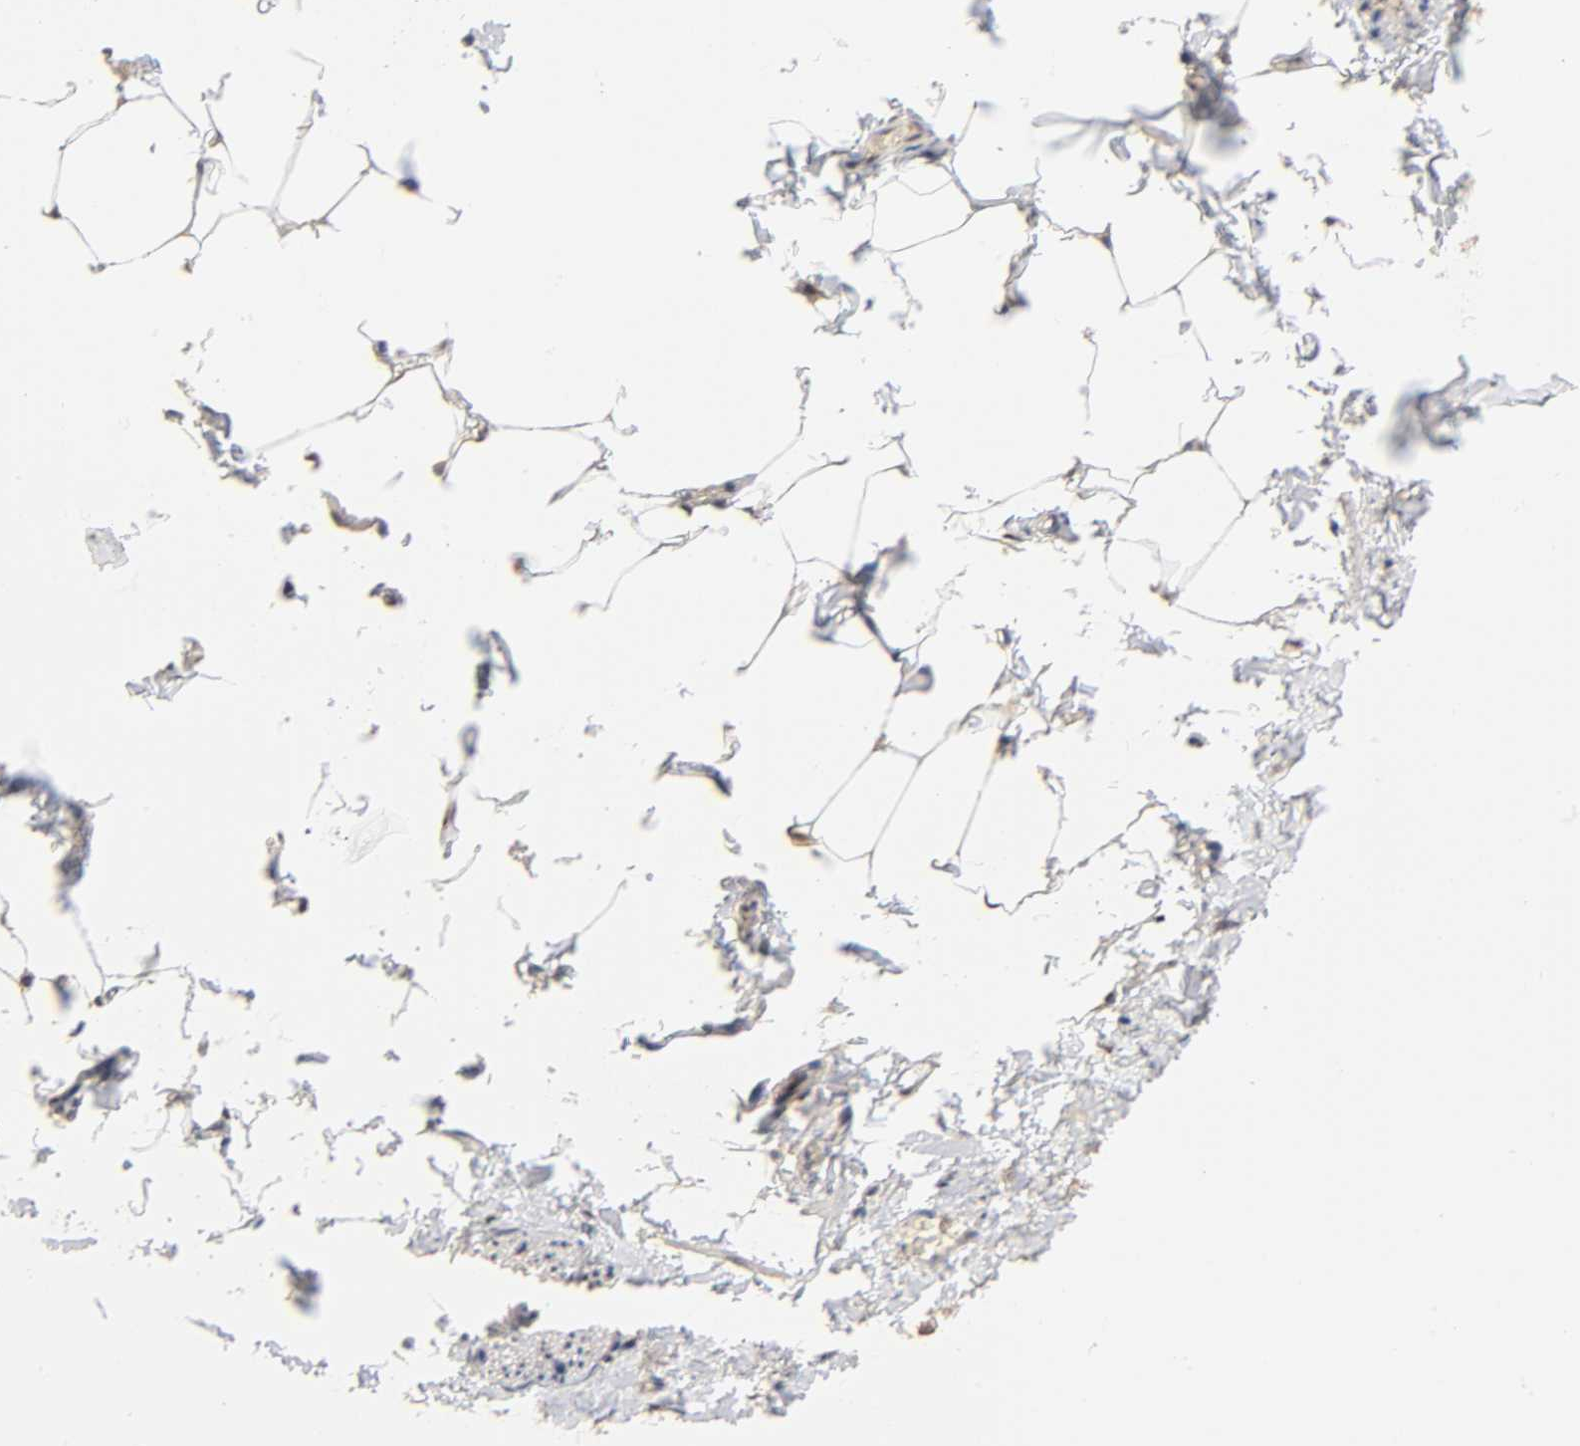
{"staining": {"intensity": "negative", "quantity": "none", "location": "none"}, "tissue": "adipose tissue", "cell_type": "Adipocytes", "image_type": "normal", "snomed": [{"axis": "morphology", "description": "Normal tissue, NOS"}, {"axis": "topography", "description": "Vascular tissue"}], "caption": "IHC of benign adipose tissue shows no positivity in adipocytes.", "gene": "ANXA7", "patient": {"sex": "male", "age": 41}}